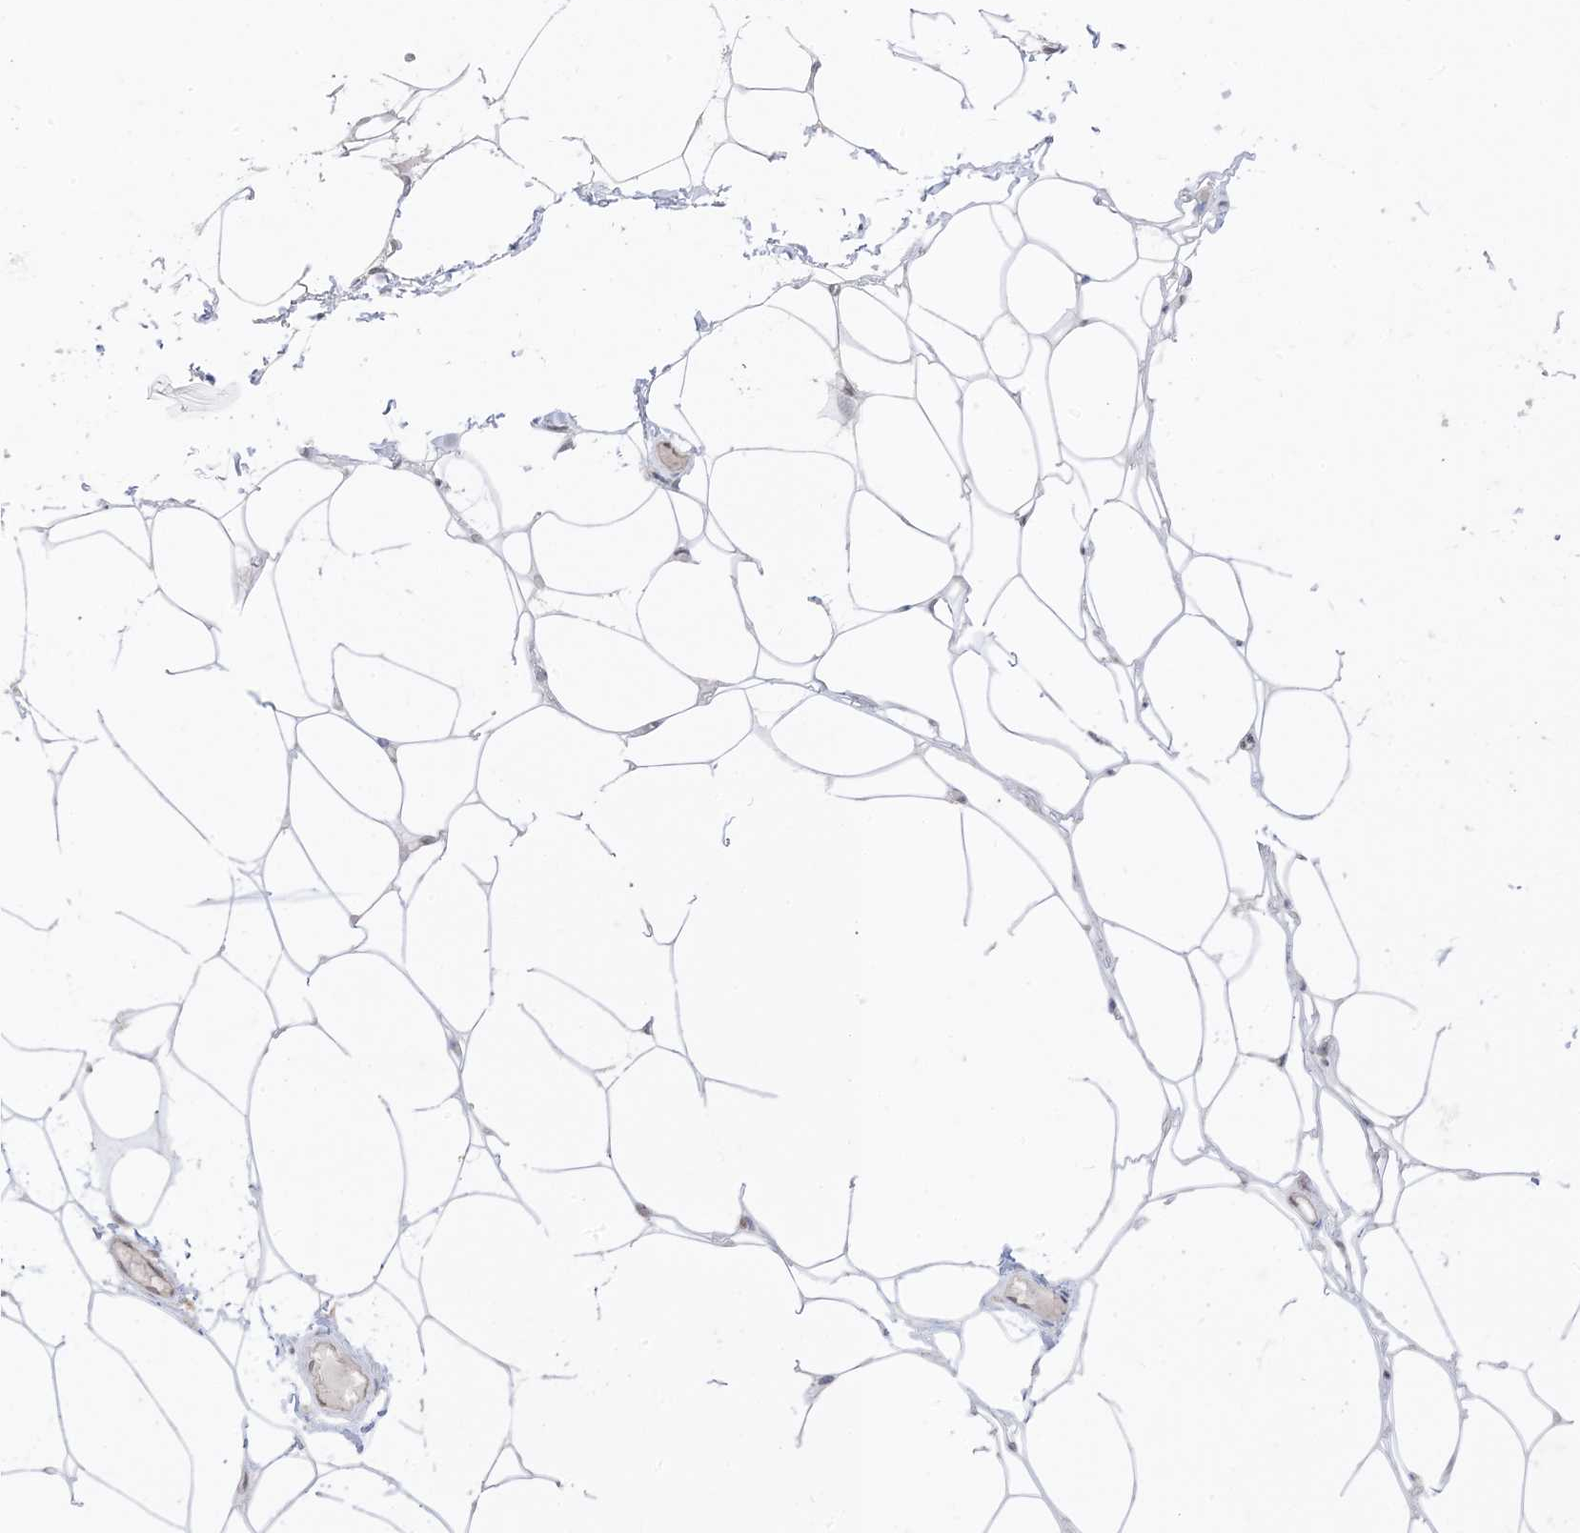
{"staining": {"intensity": "negative", "quantity": "none", "location": "none"}, "tissue": "adipose tissue", "cell_type": "Adipocytes", "image_type": "normal", "snomed": [{"axis": "morphology", "description": "Normal tissue, NOS"}, {"axis": "topography", "description": "Breast"}], "caption": "Immunohistochemical staining of normal adipose tissue displays no significant expression in adipocytes.", "gene": "PTPA", "patient": {"sex": "female", "age": 23}}